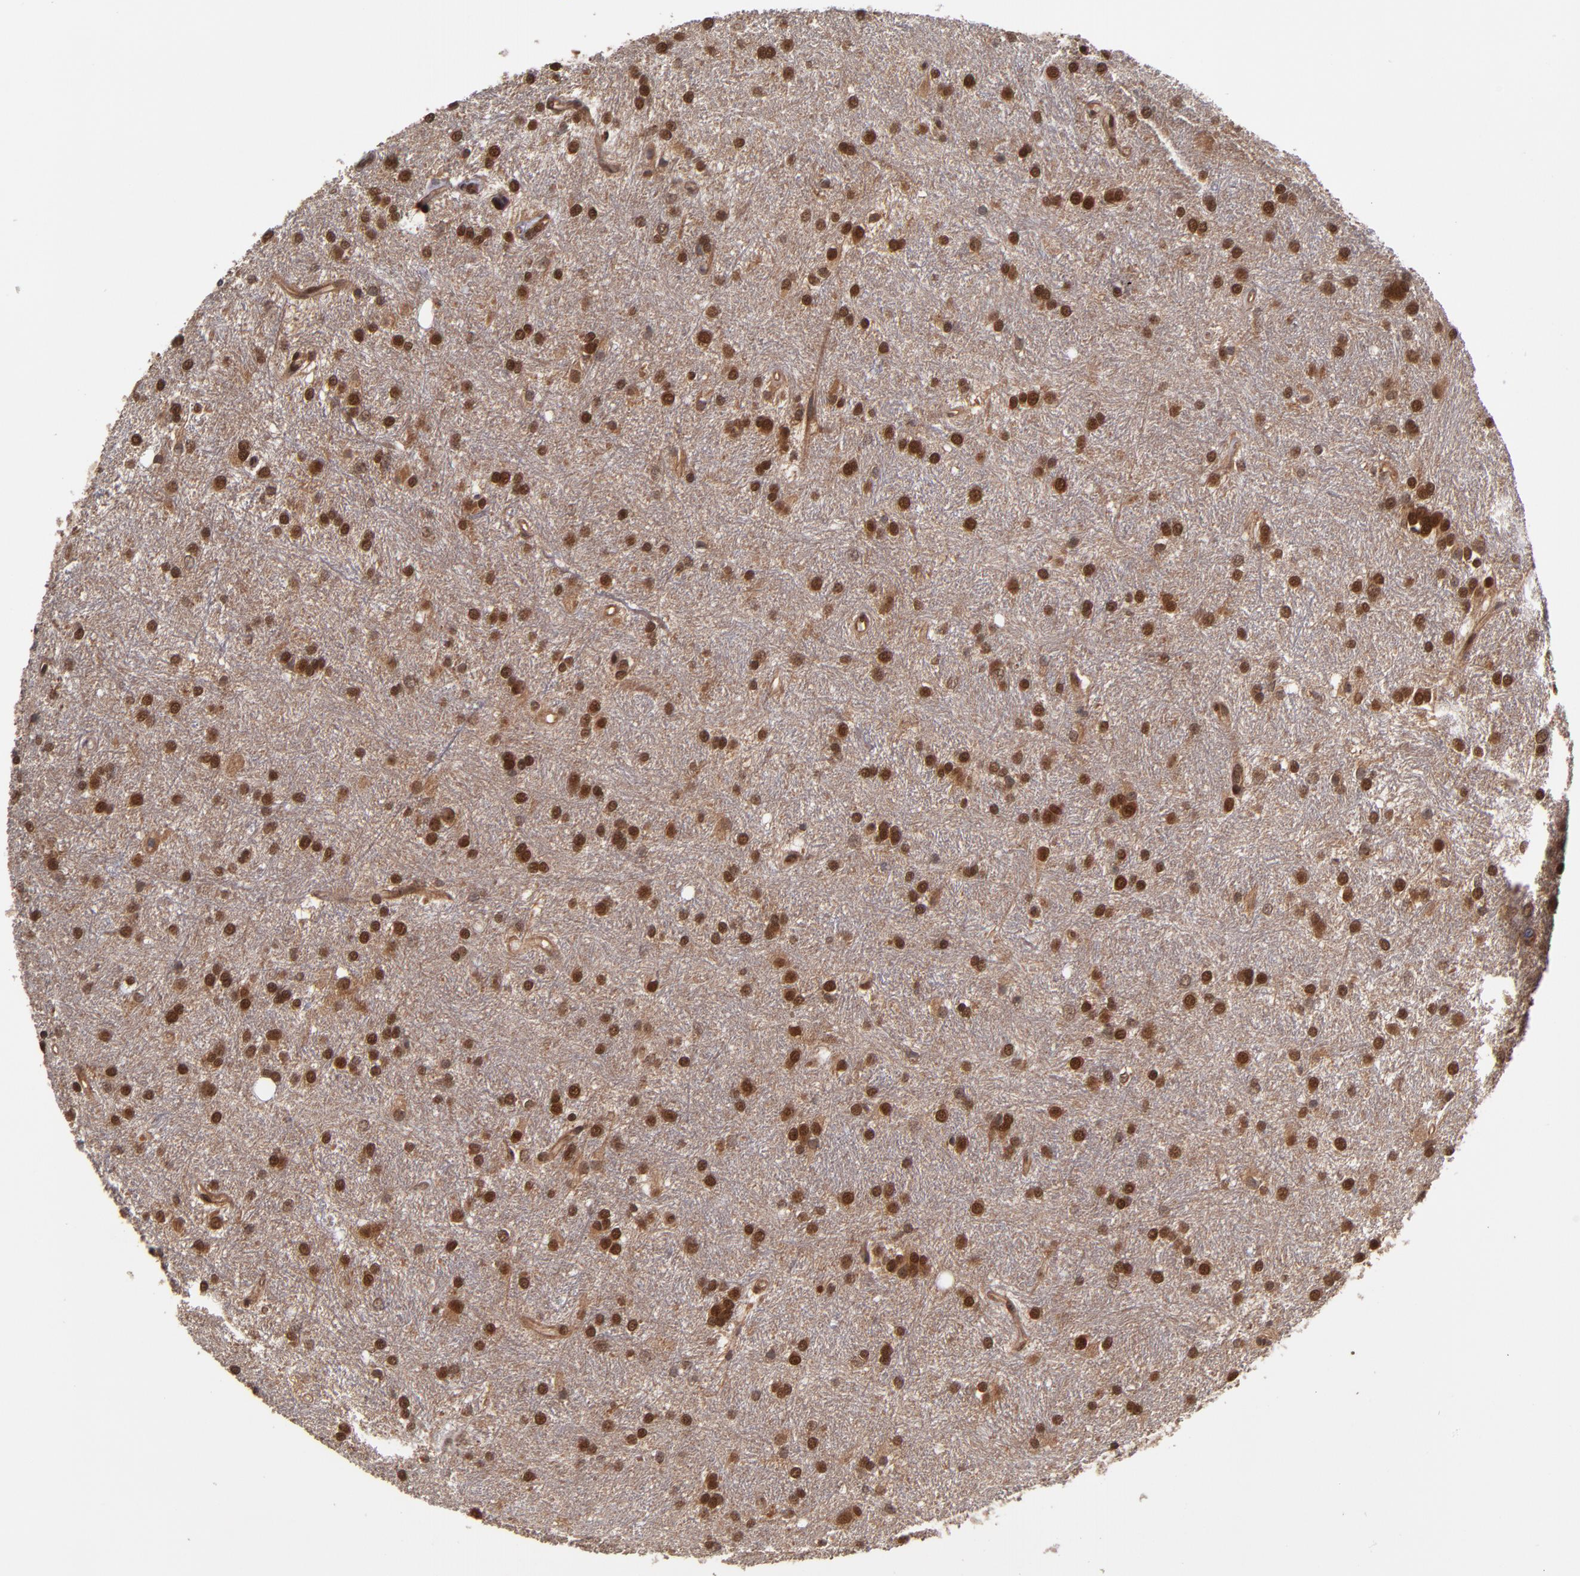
{"staining": {"intensity": "strong", "quantity": "25%-75%", "location": "cytoplasmic/membranous,nuclear"}, "tissue": "glioma", "cell_type": "Tumor cells", "image_type": "cancer", "snomed": [{"axis": "morphology", "description": "Glioma, malignant, High grade"}, {"axis": "topography", "description": "Brain"}], "caption": "A high-resolution micrograph shows IHC staining of malignant high-grade glioma, which exhibits strong cytoplasmic/membranous and nuclear expression in approximately 25%-75% of tumor cells. Using DAB (3,3'-diaminobenzidine) (brown) and hematoxylin (blue) stains, captured at high magnification using brightfield microscopy.", "gene": "CUL5", "patient": {"sex": "female", "age": 50}}